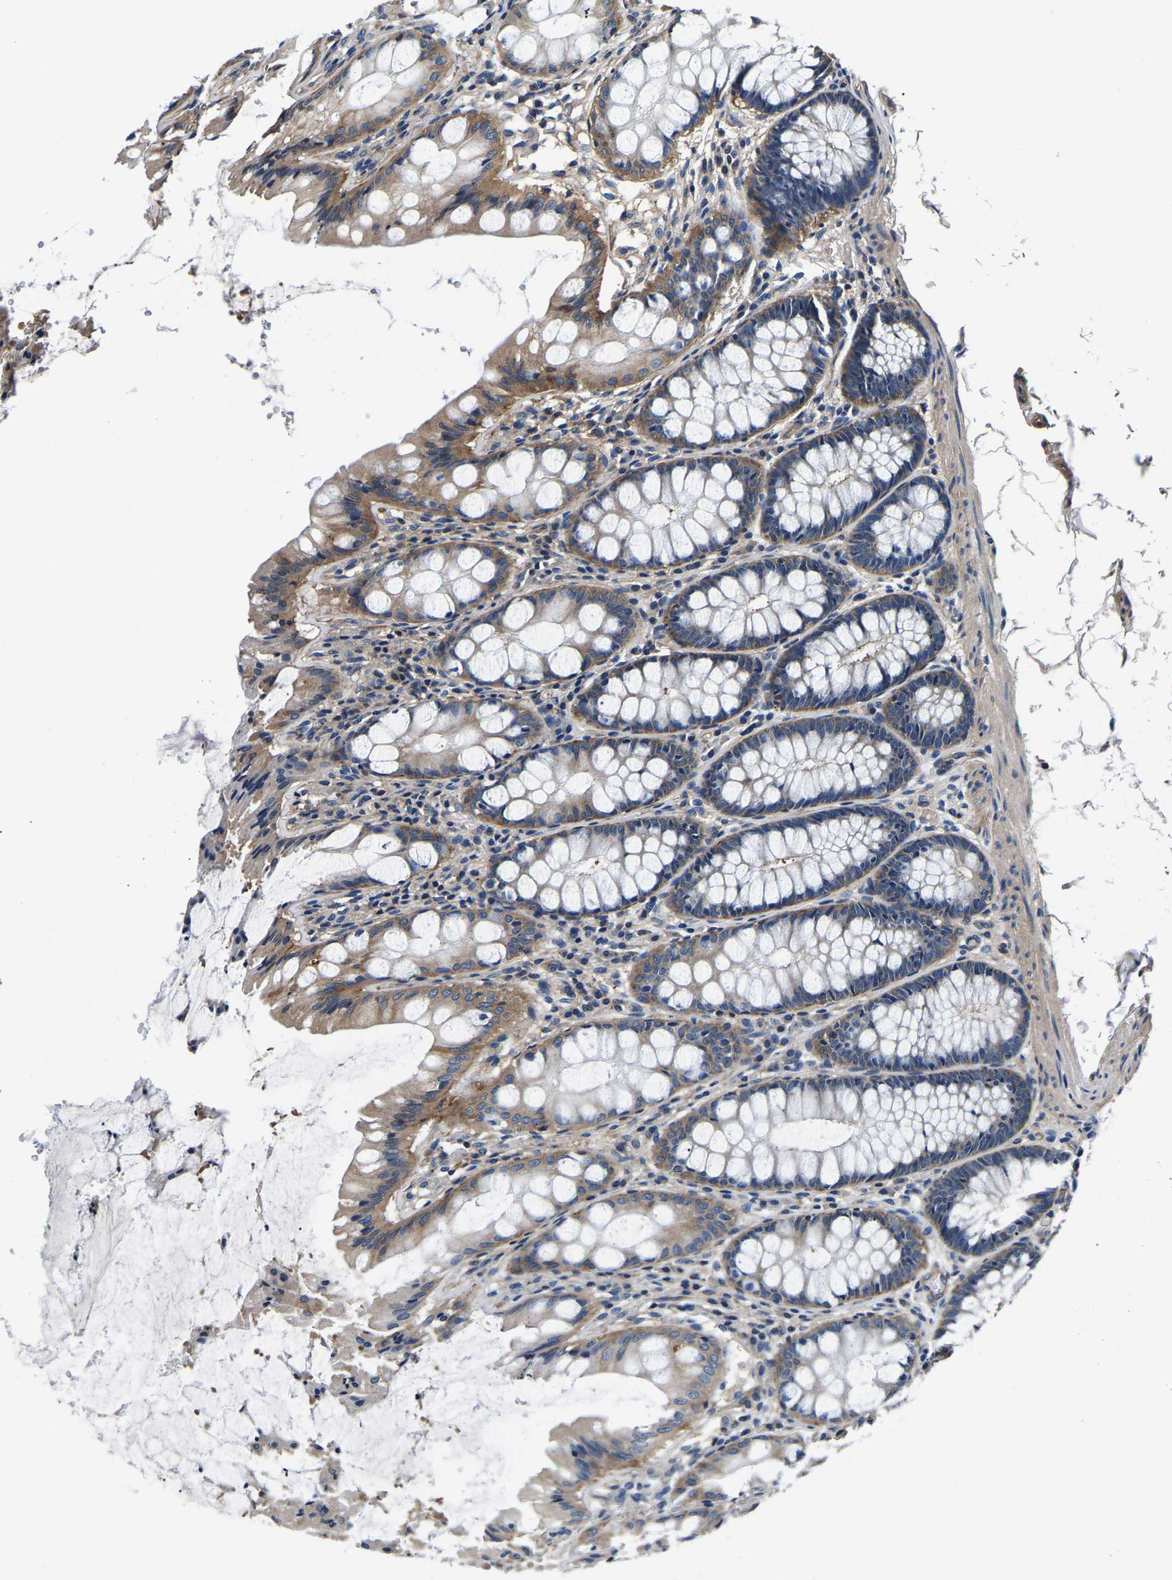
{"staining": {"intensity": "weak", "quantity": ">75%", "location": "cytoplasmic/membranous"}, "tissue": "colon", "cell_type": "Endothelial cells", "image_type": "normal", "snomed": [{"axis": "morphology", "description": "Normal tissue, NOS"}, {"axis": "topography", "description": "Colon"}], "caption": "Immunohistochemical staining of benign colon exhibits >75% levels of weak cytoplasmic/membranous protein positivity in about >75% of endothelial cells.", "gene": "SH3GLB1", "patient": {"sex": "male", "age": 47}}